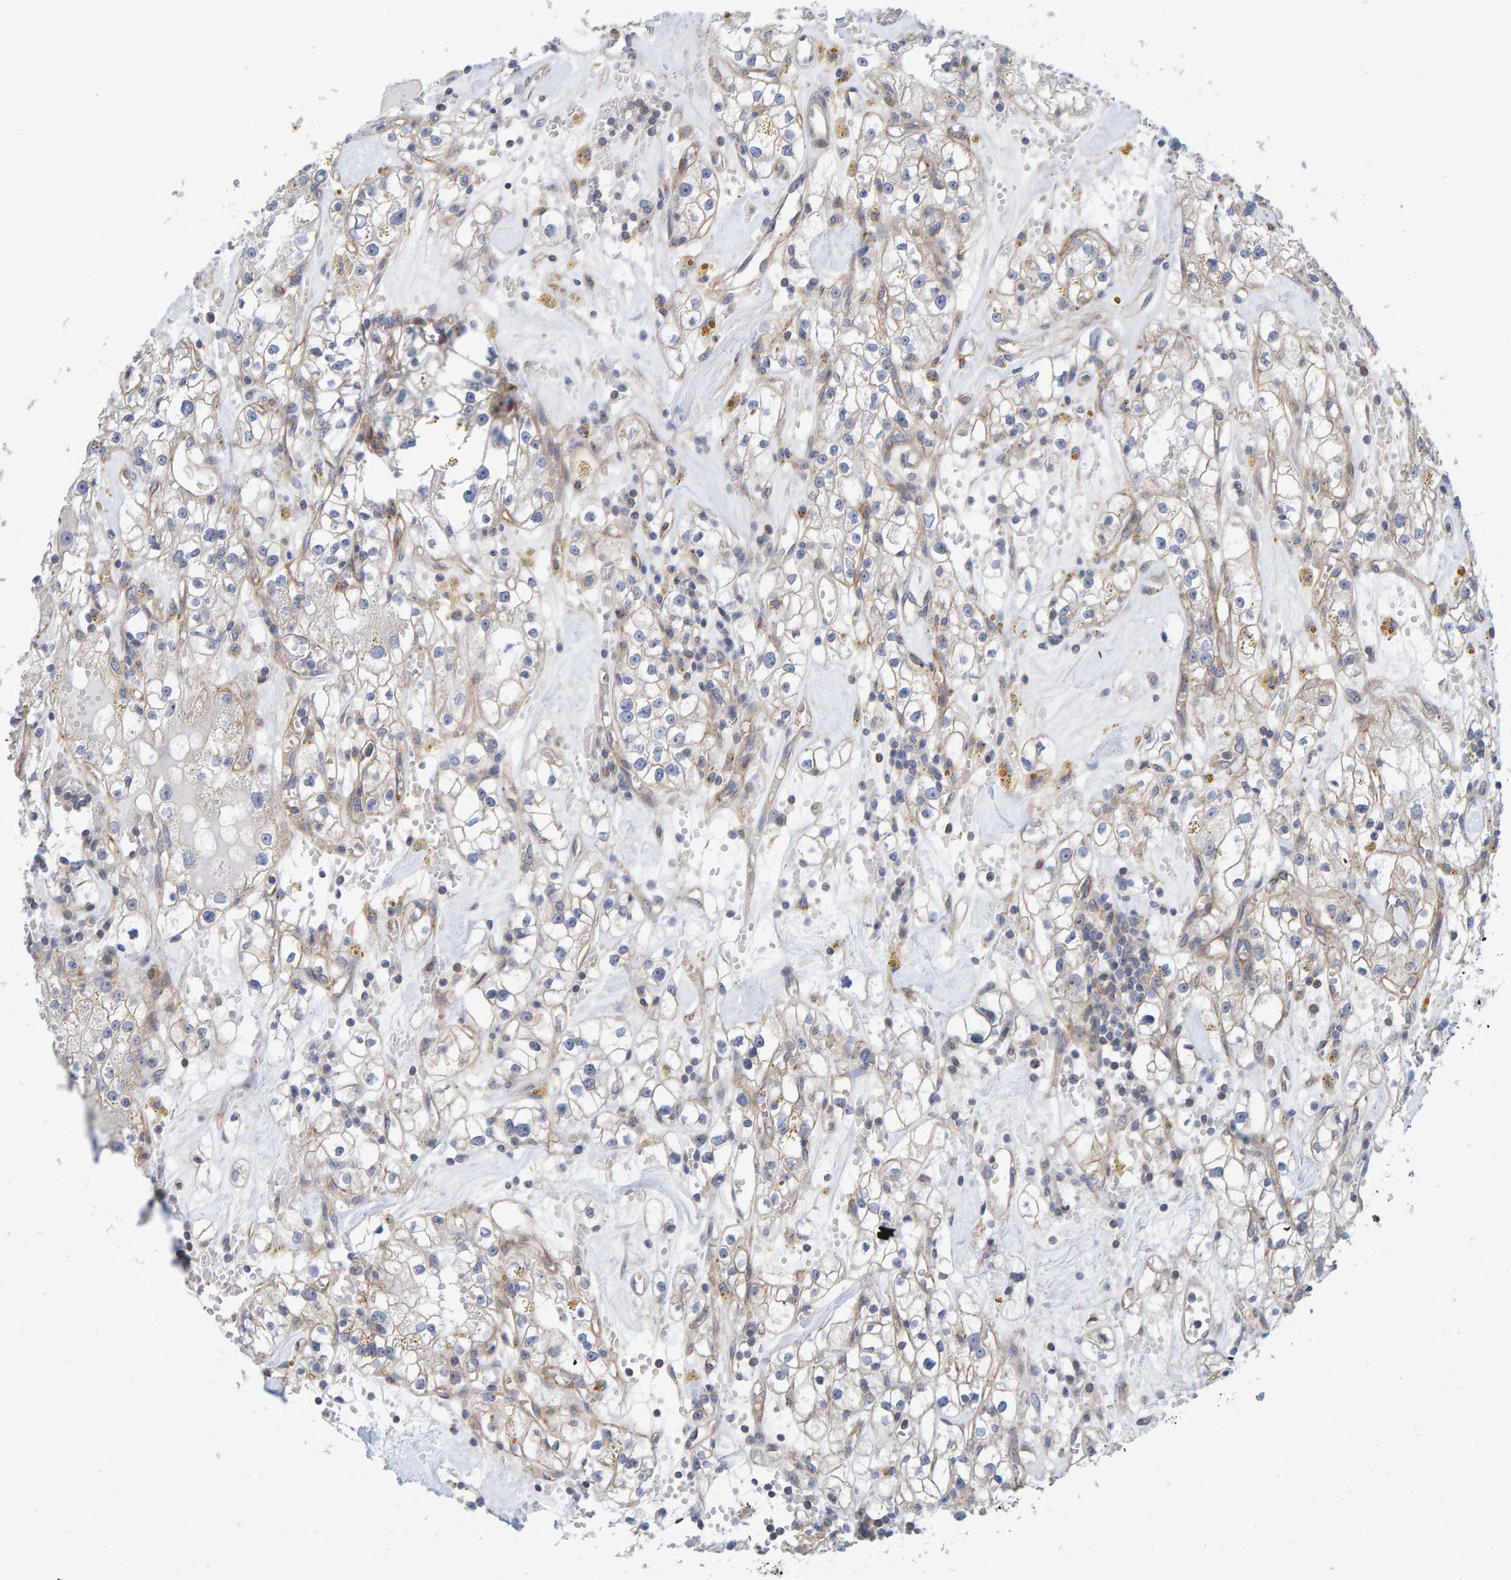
{"staining": {"intensity": "weak", "quantity": ">75%", "location": "cytoplasmic/membranous"}, "tissue": "renal cancer", "cell_type": "Tumor cells", "image_type": "cancer", "snomed": [{"axis": "morphology", "description": "Adenocarcinoma, NOS"}, {"axis": "topography", "description": "Kidney"}], "caption": "The histopathology image reveals staining of renal adenocarcinoma, revealing weak cytoplasmic/membranous protein positivity (brown color) within tumor cells.", "gene": "RGP1", "patient": {"sex": "male", "age": 56}}